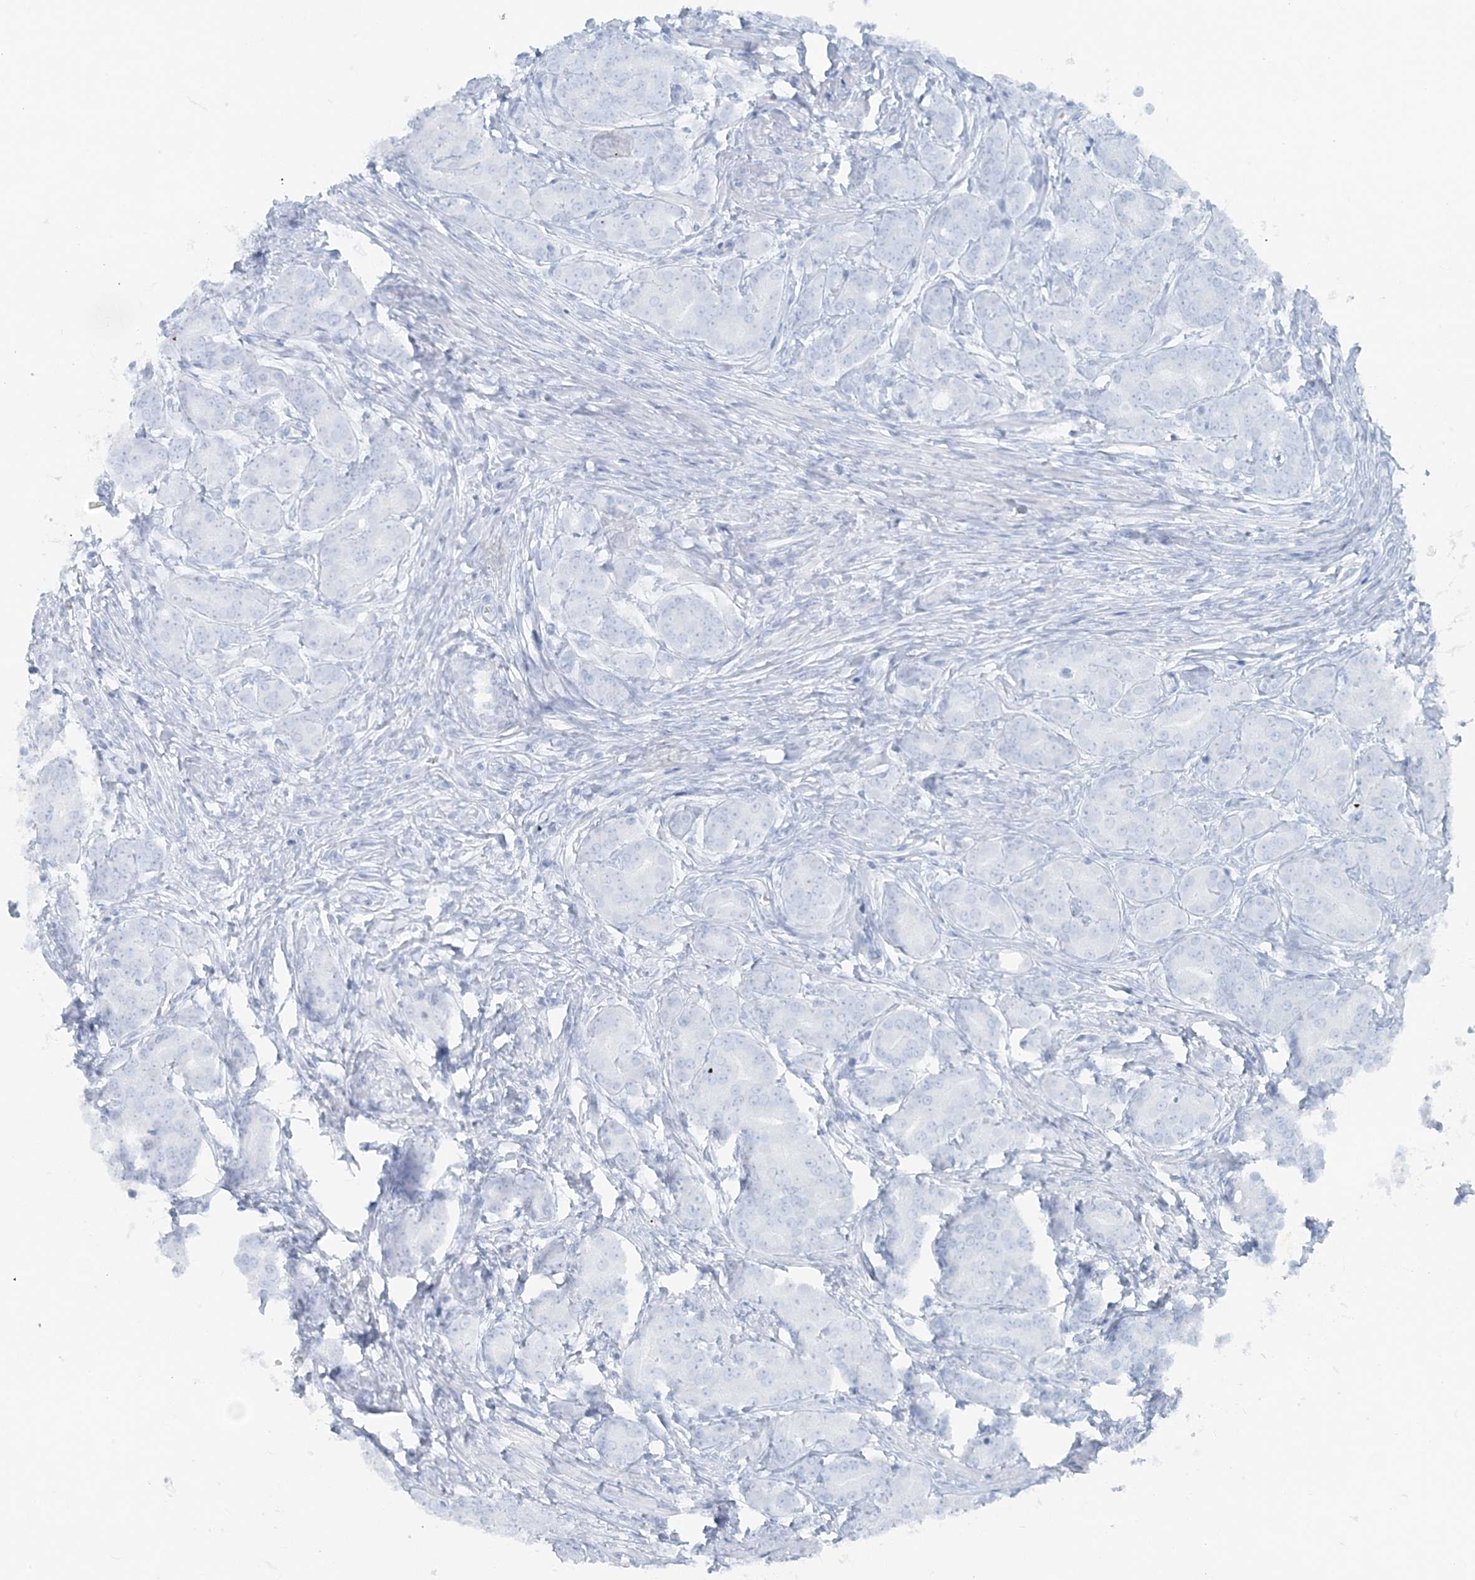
{"staining": {"intensity": "negative", "quantity": "none", "location": "none"}, "tissue": "prostate cancer", "cell_type": "Tumor cells", "image_type": "cancer", "snomed": [{"axis": "morphology", "description": "Adenocarcinoma, High grade"}, {"axis": "topography", "description": "Prostate"}], "caption": "Prostate high-grade adenocarcinoma stained for a protein using immunohistochemistry (IHC) displays no positivity tumor cells.", "gene": "ATP11A", "patient": {"sex": "male", "age": 62}}